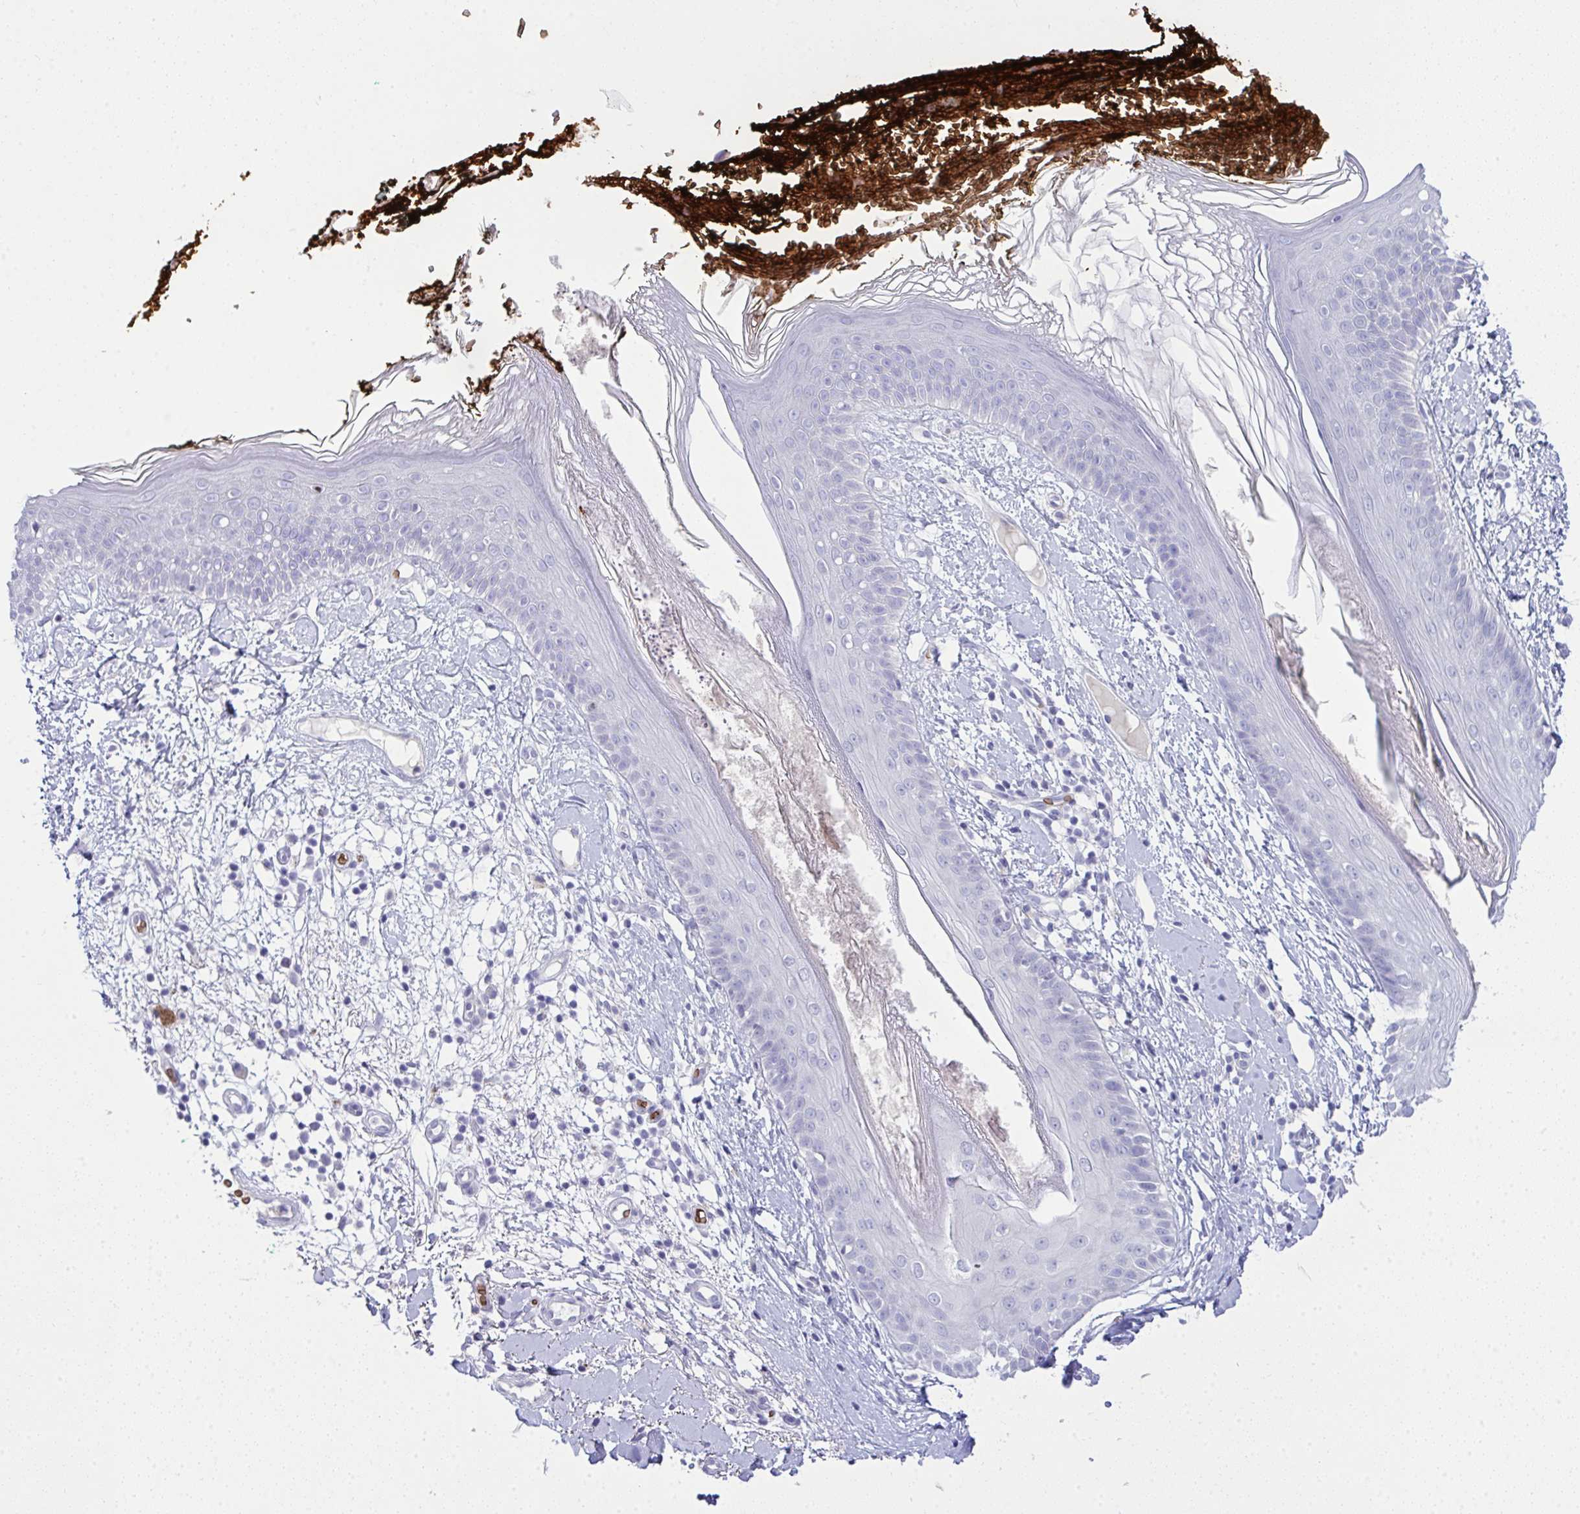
{"staining": {"intensity": "negative", "quantity": "none", "location": "none"}, "tissue": "skin", "cell_type": "Fibroblasts", "image_type": "normal", "snomed": [{"axis": "morphology", "description": "Normal tissue, NOS"}, {"axis": "topography", "description": "Skin"}], "caption": "The histopathology image shows no significant staining in fibroblasts of skin.", "gene": "SPTB", "patient": {"sex": "female", "age": 34}}